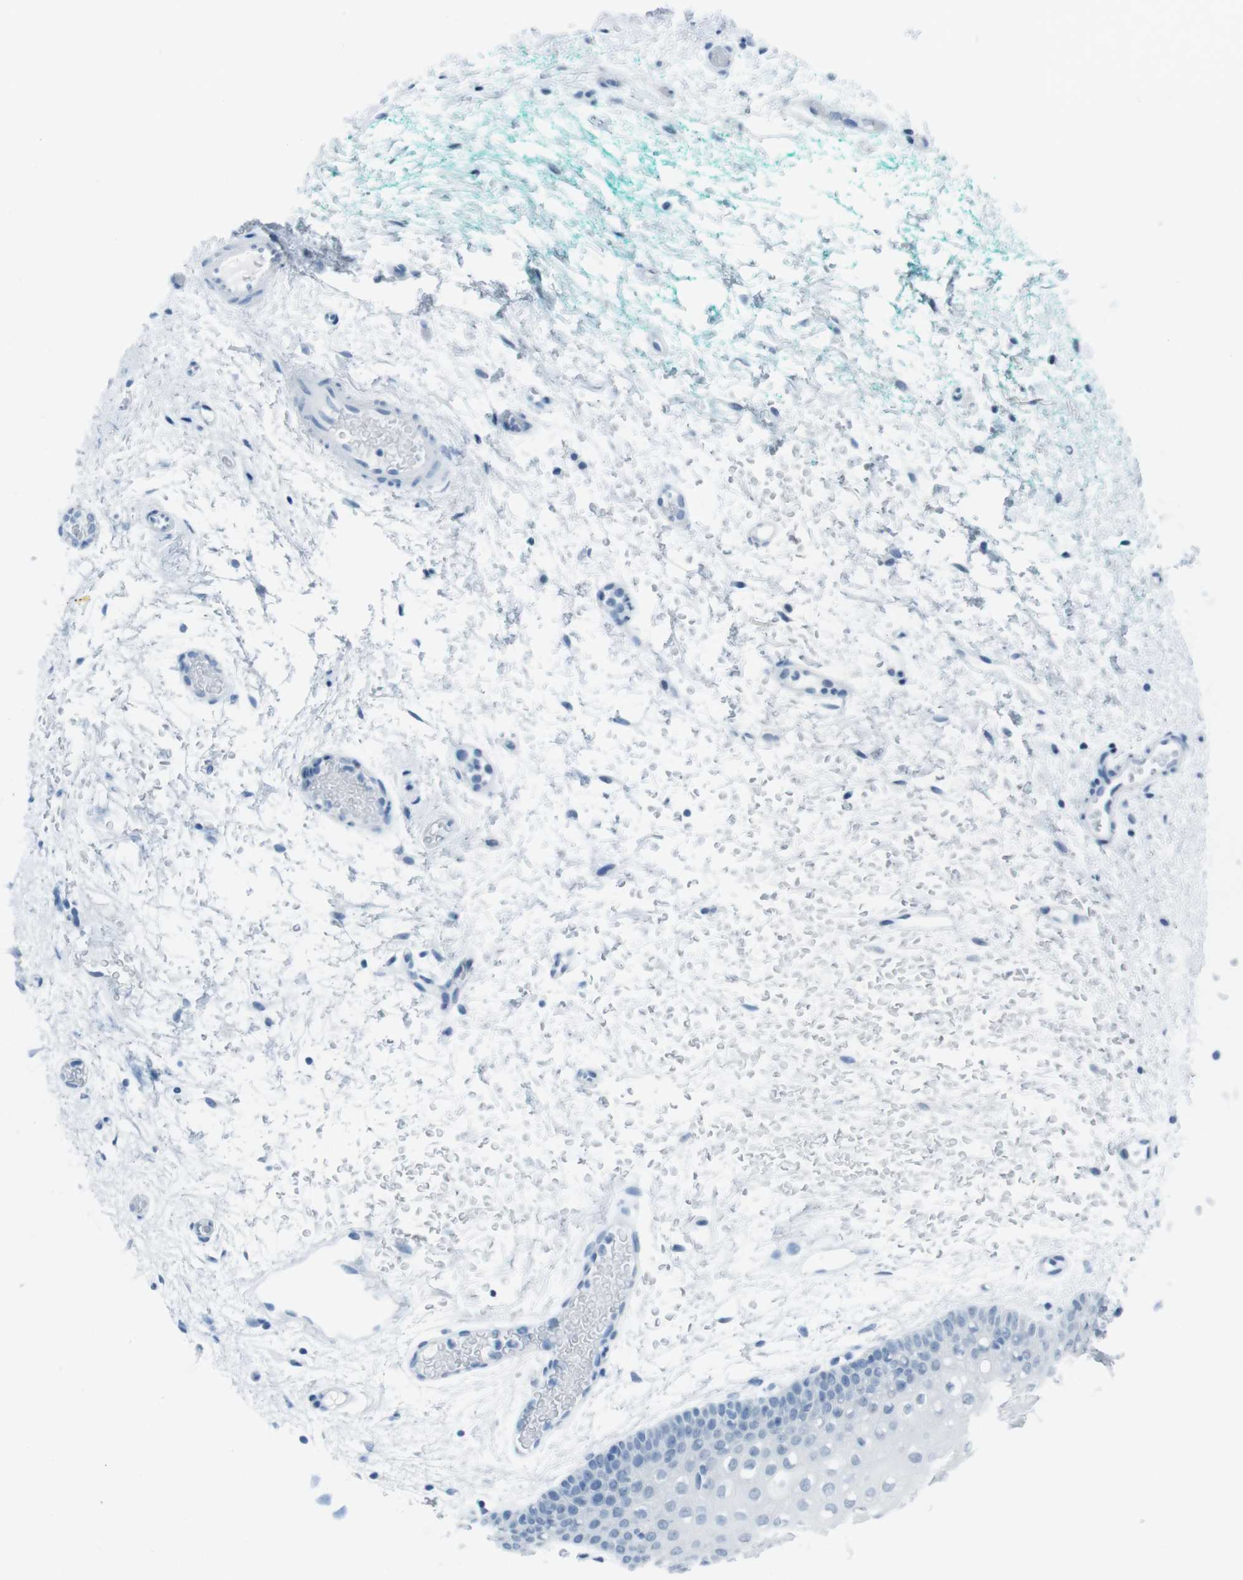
{"staining": {"intensity": "negative", "quantity": "none", "location": "none"}, "tissue": "oral mucosa", "cell_type": "Squamous epithelial cells", "image_type": "normal", "snomed": [{"axis": "morphology", "description": "Normal tissue, NOS"}, {"axis": "morphology", "description": "Squamous cell carcinoma, NOS"}, {"axis": "topography", "description": "Oral tissue"}, {"axis": "topography", "description": "Salivary gland"}, {"axis": "topography", "description": "Head-Neck"}], "caption": "The immunohistochemistry (IHC) image has no significant staining in squamous epithelial cells of oral mucosa. (DAB (3,3'-diaminobenzidine) immunohistochemistry, high magnification).", "gene": "TMEM207", "patient": {"sex": "female", "age": 62}}